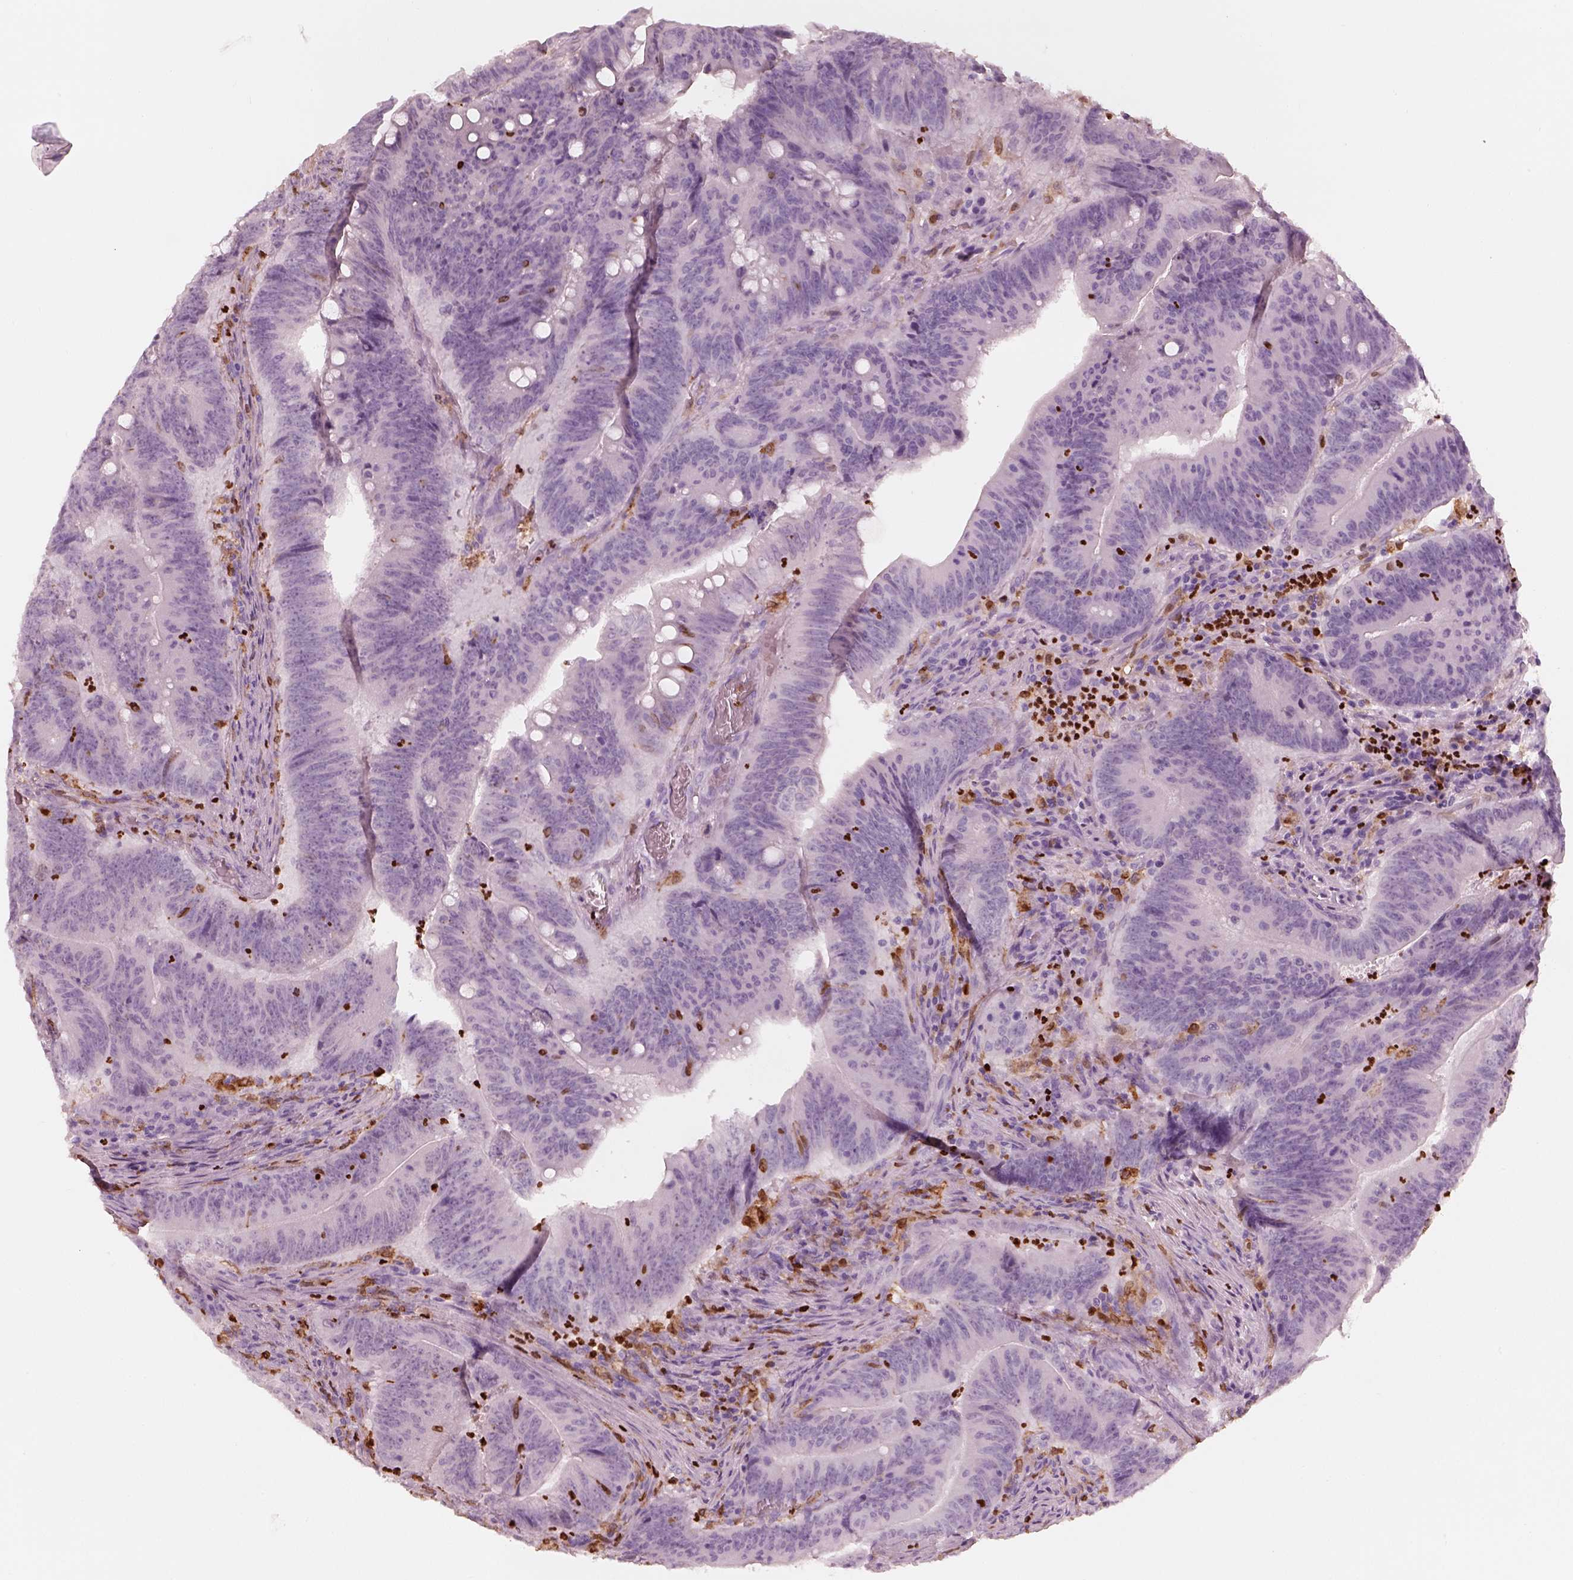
{"staining": {"intensity": "negative", "quantity": "none", "location": "none"}, "tissue": "colorectal cancer", "cell_type": "Tumor cells", "image_type": "cancer", "snomed": [{"axis": "morphology", "description": "Adenocarcinoma, NOS"}, {"axis": "topography", "description": "Colon"}], "caption": "Immunohistochemical staining of colorectal cancer shows no significant staining in tumor cells.", "gene": "ALOX5", "patient": {"sex": "female", "age": 87}}